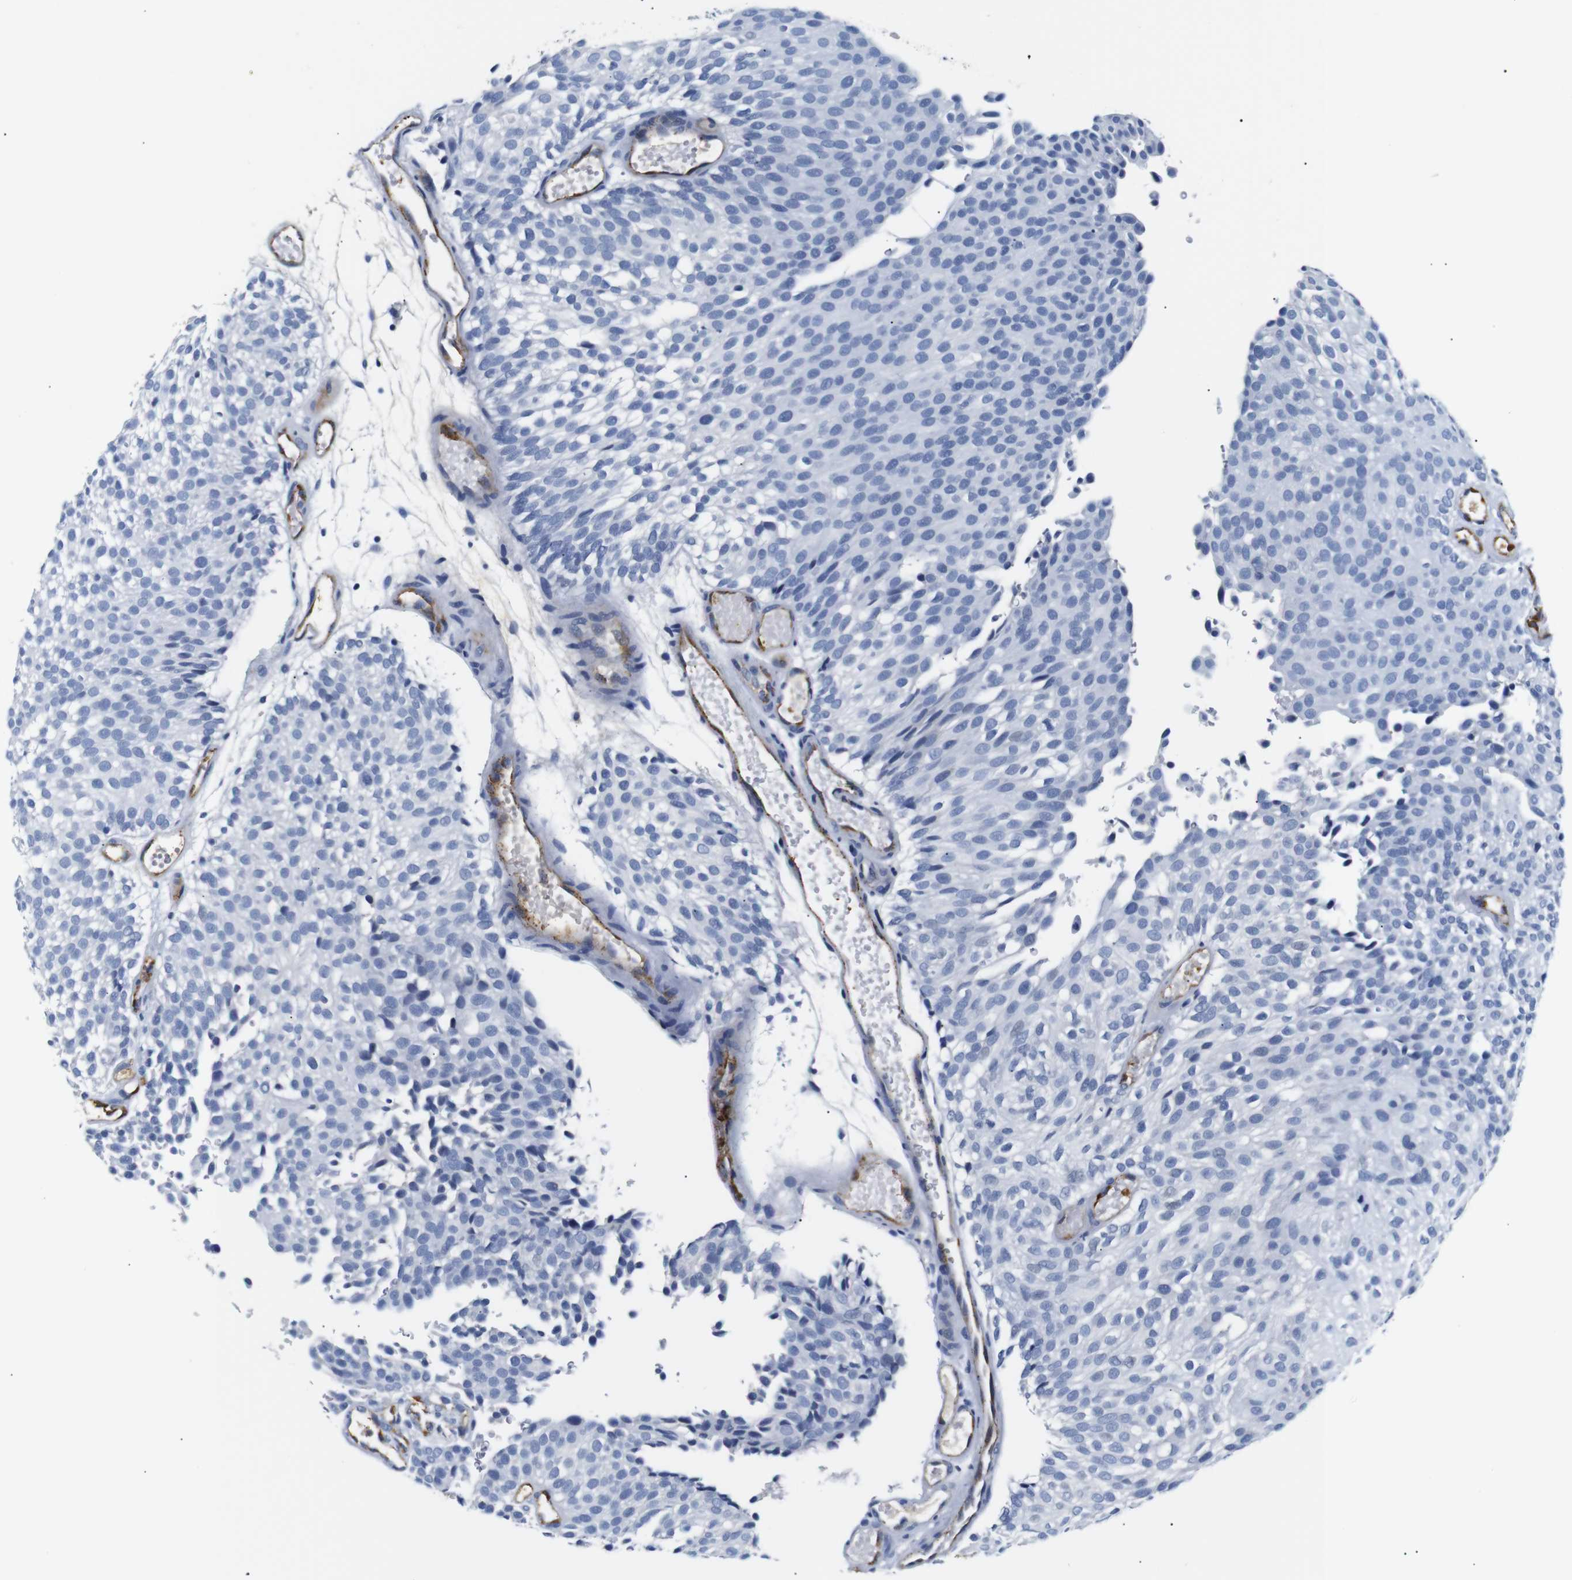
{"staining": {"intensity": "negative", "quantity": "none", "location": "none"}, "tissue": "urothelial cancer", "cell_type": "Tumor cells", "image_type": "cancer", "snomed": [{"axis": "morphology", "description": "Urothelial carcinoma, Low grade"}, {"axis": "topography", "description": "Urinary bladder"}], "caption": "High power microscopy image of an IHC histopathology image of urothelial carcinoma (low-grade), revealing no significant positivity in tumor cells.", "gene": "MUC4", "patient": {"sex": "male", "age": 78}}